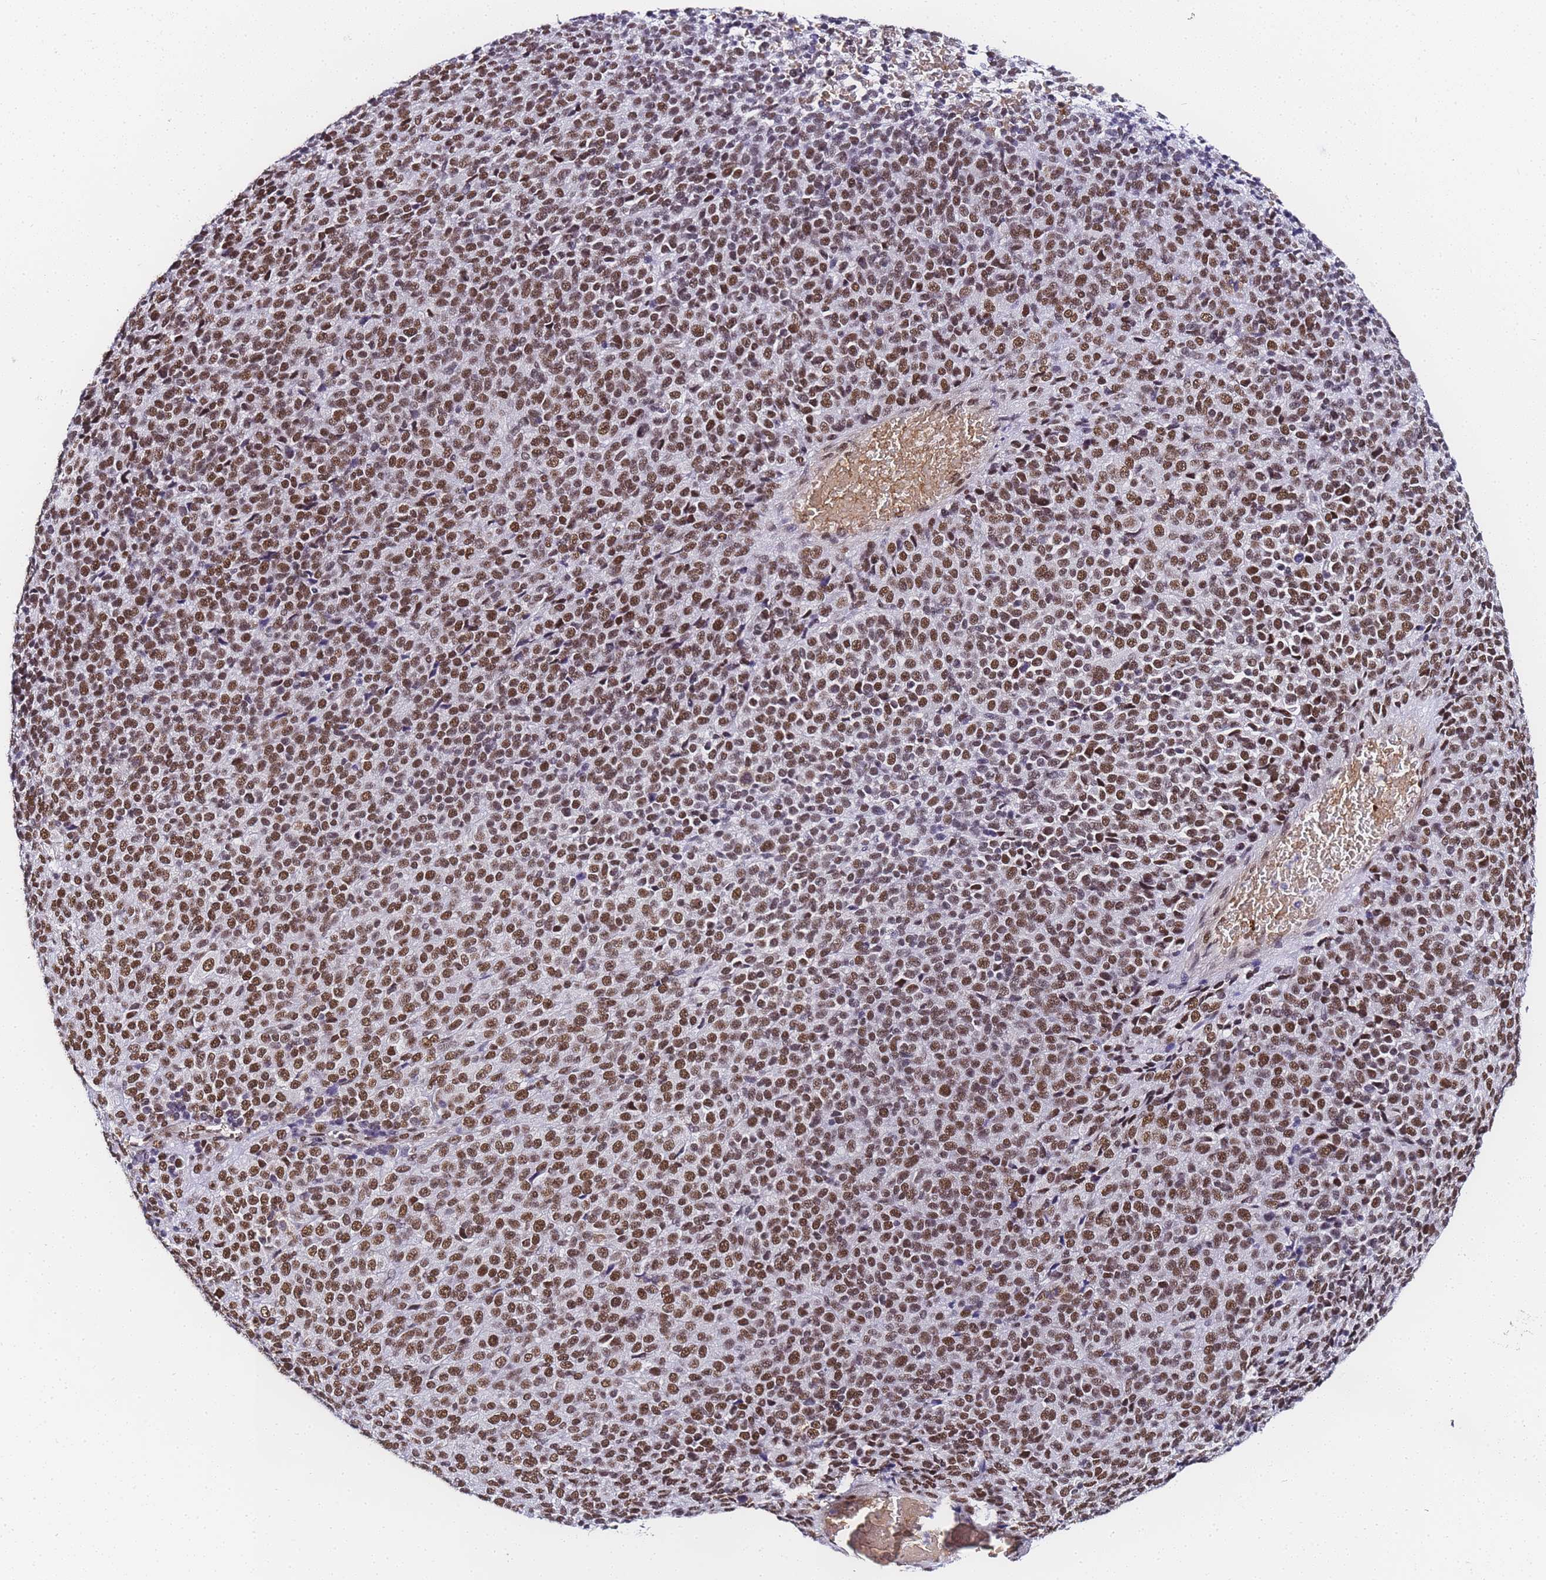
{"staining": {"intensity": "moderate", "quantity": ">75%", "location": "nuclear"}, "tissue": "melanoma", "cell_type": "Tumor cells", "image_type": "cancer", "snomed": [{"axis": "morphology", "description": "Malignant melanoma, Metastatic site"}, {"axis": "topography", "description": "Brain"}], "caption": "Melanoma tissue shows moderate nuclear positivity in about >75% of tumor cells Immunohistochemistry stains the protein of interest in brown and the nuclei are stained blue.", "gene": "POLR1A", "patient": {"sex": "female", "age": 56}}